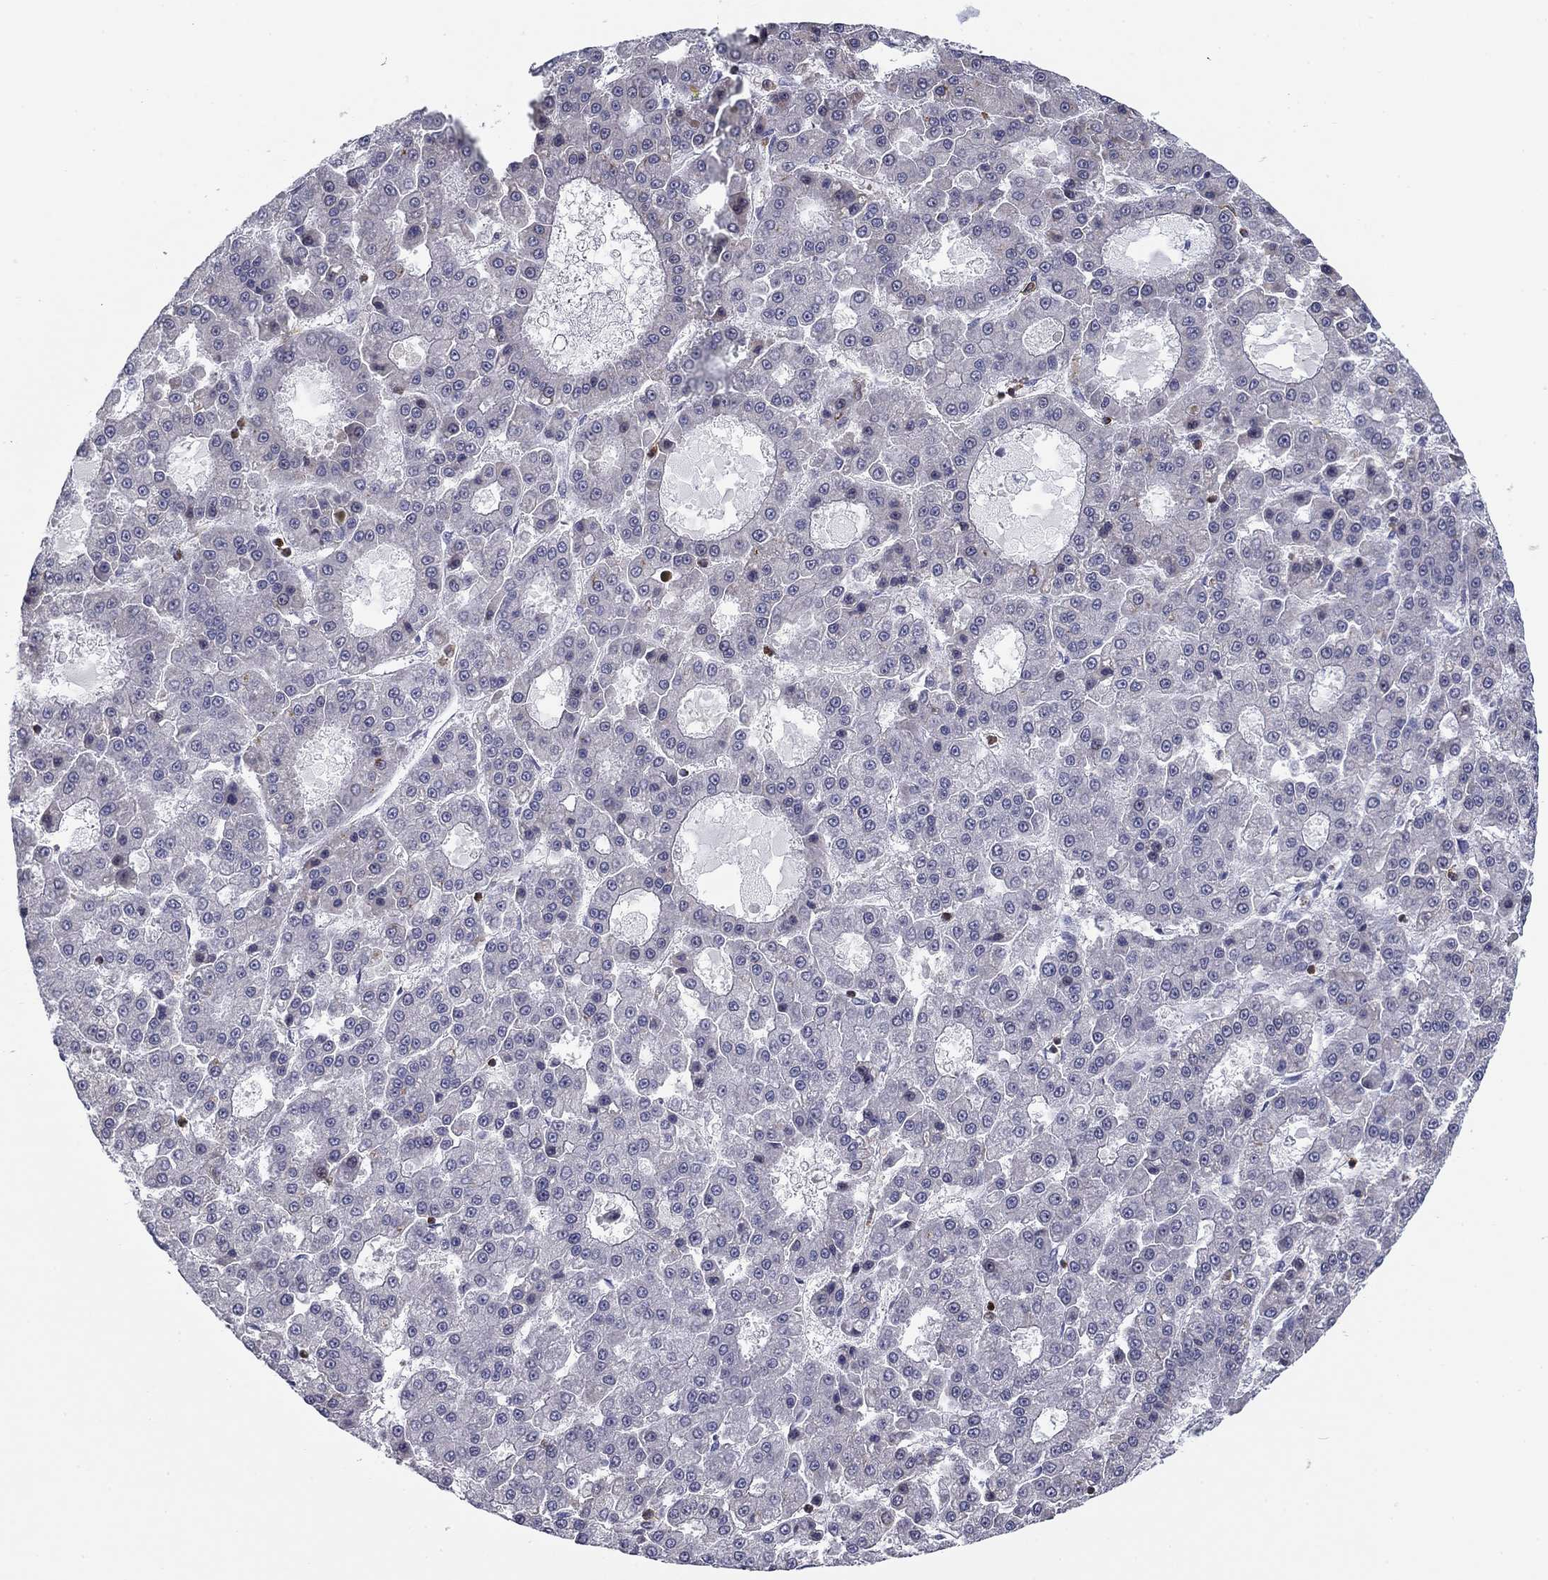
{"staining": {"intensity": "negative", "quantity": "none", "location": "none"}, "tissue": "liver cancer", "cell_type": "Tumor cells", "image_type": "cancer", "snomed": [{"axis": "morphology", "description": "Carcinoma, Hepatocellular, NOS"}, {"axis": "topography", "description": "Liver"}], "caption": "Protein analysis of hepatocellular carcinoma (liver) reveals no significant staining in tumor cells.", "gene": "ARHGAP27", "patient": {"sex": "male", "age": 70}}